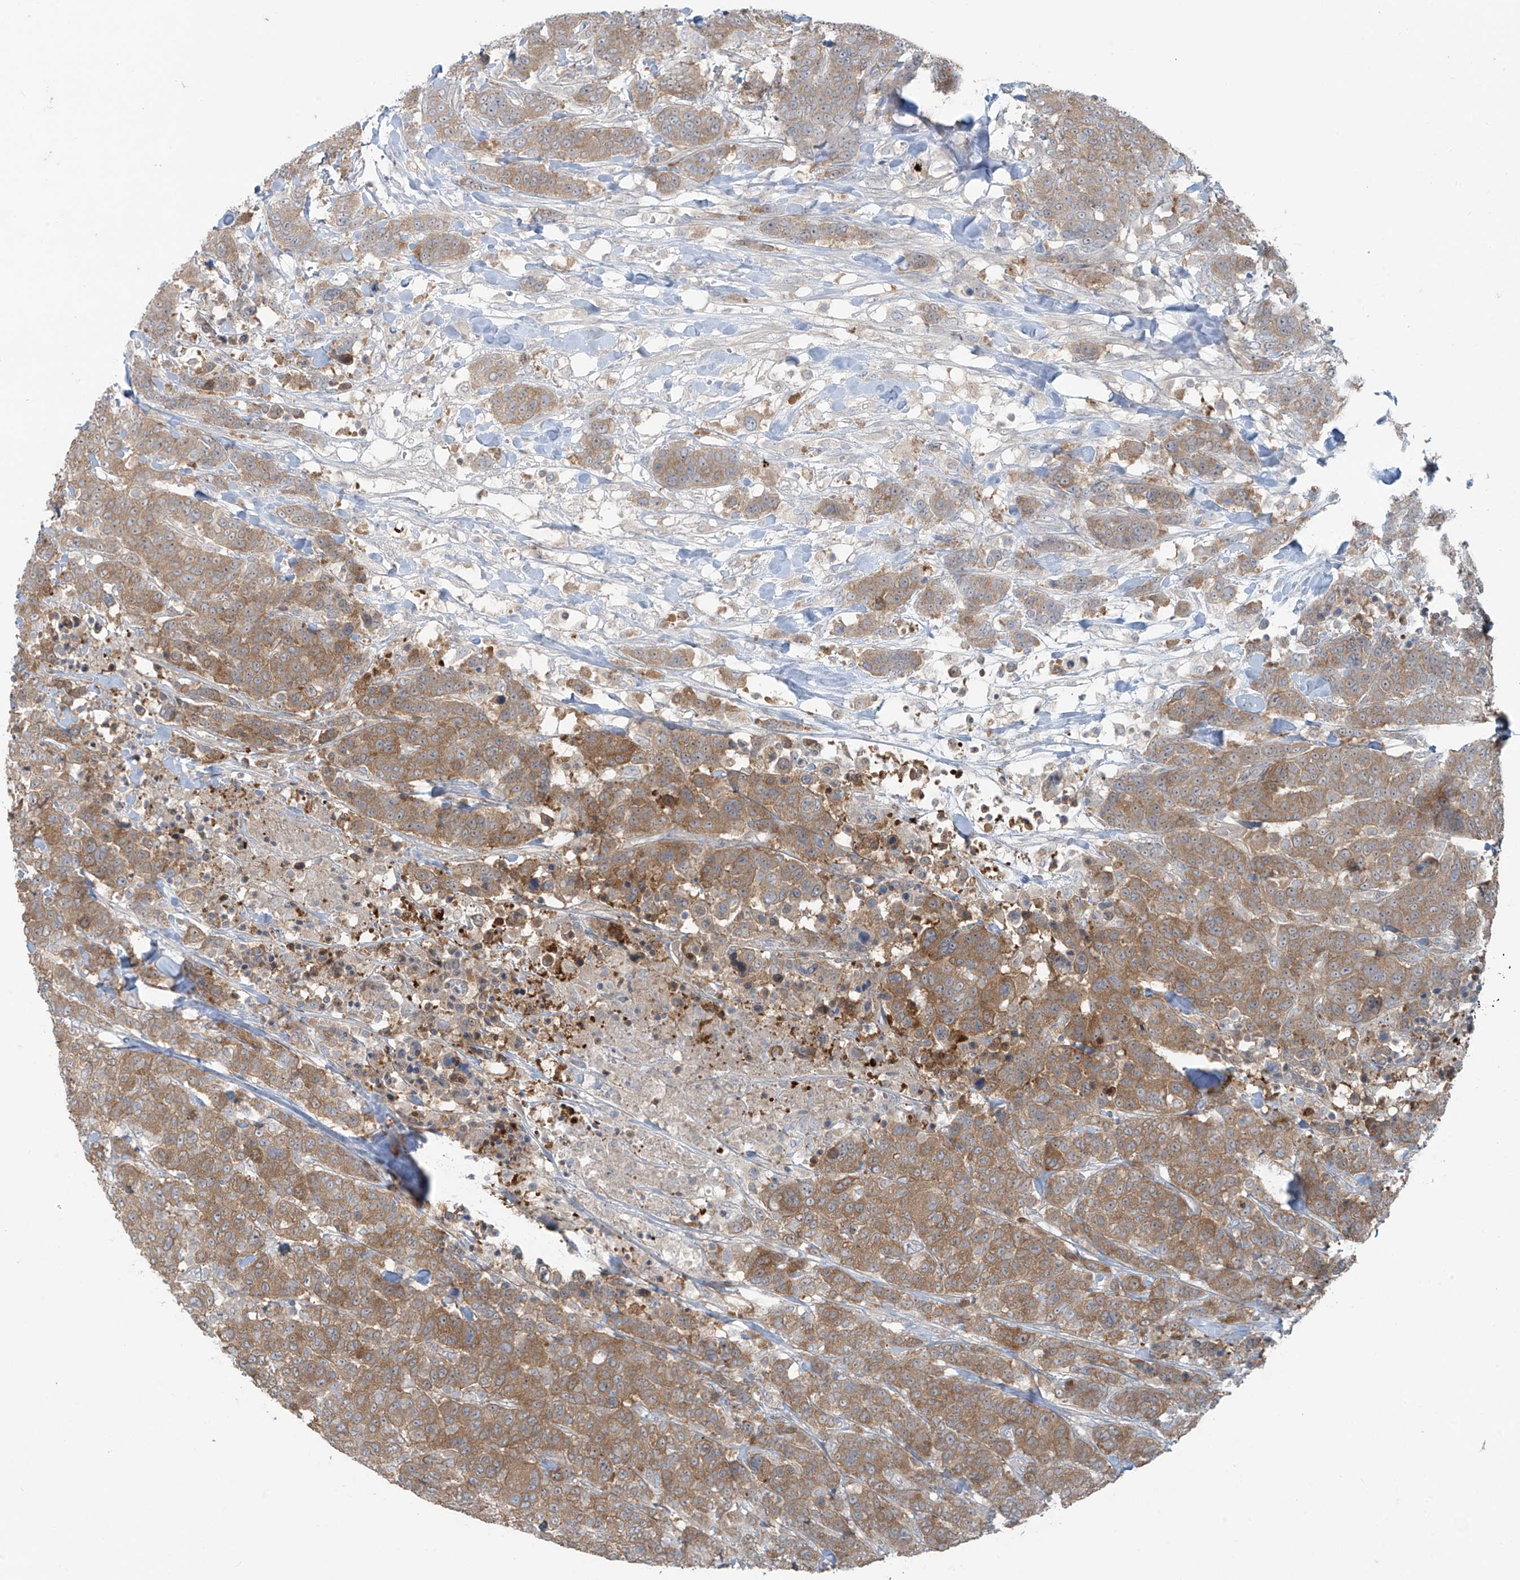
{"staining": {"intensity": "moderate", "quantity": ">75%", "location": "cytoplasmic/membranous"}, "tissue": "breast cancer", "cell_type": "Tumor cells", "image_type": "cancer", "snomed": [{"axis": "morphology", "description": "Duct carcinoma"}, {"axis": "topography", "description": "Breast"}], "caption": "Moderate cytoplasmic/membranous staining for a protein is present in about >75% of tumor cells of breast cancer using immunohistochemistry.", "gene": "PPAT", "patient": {"sex": "female", "age": 37}}